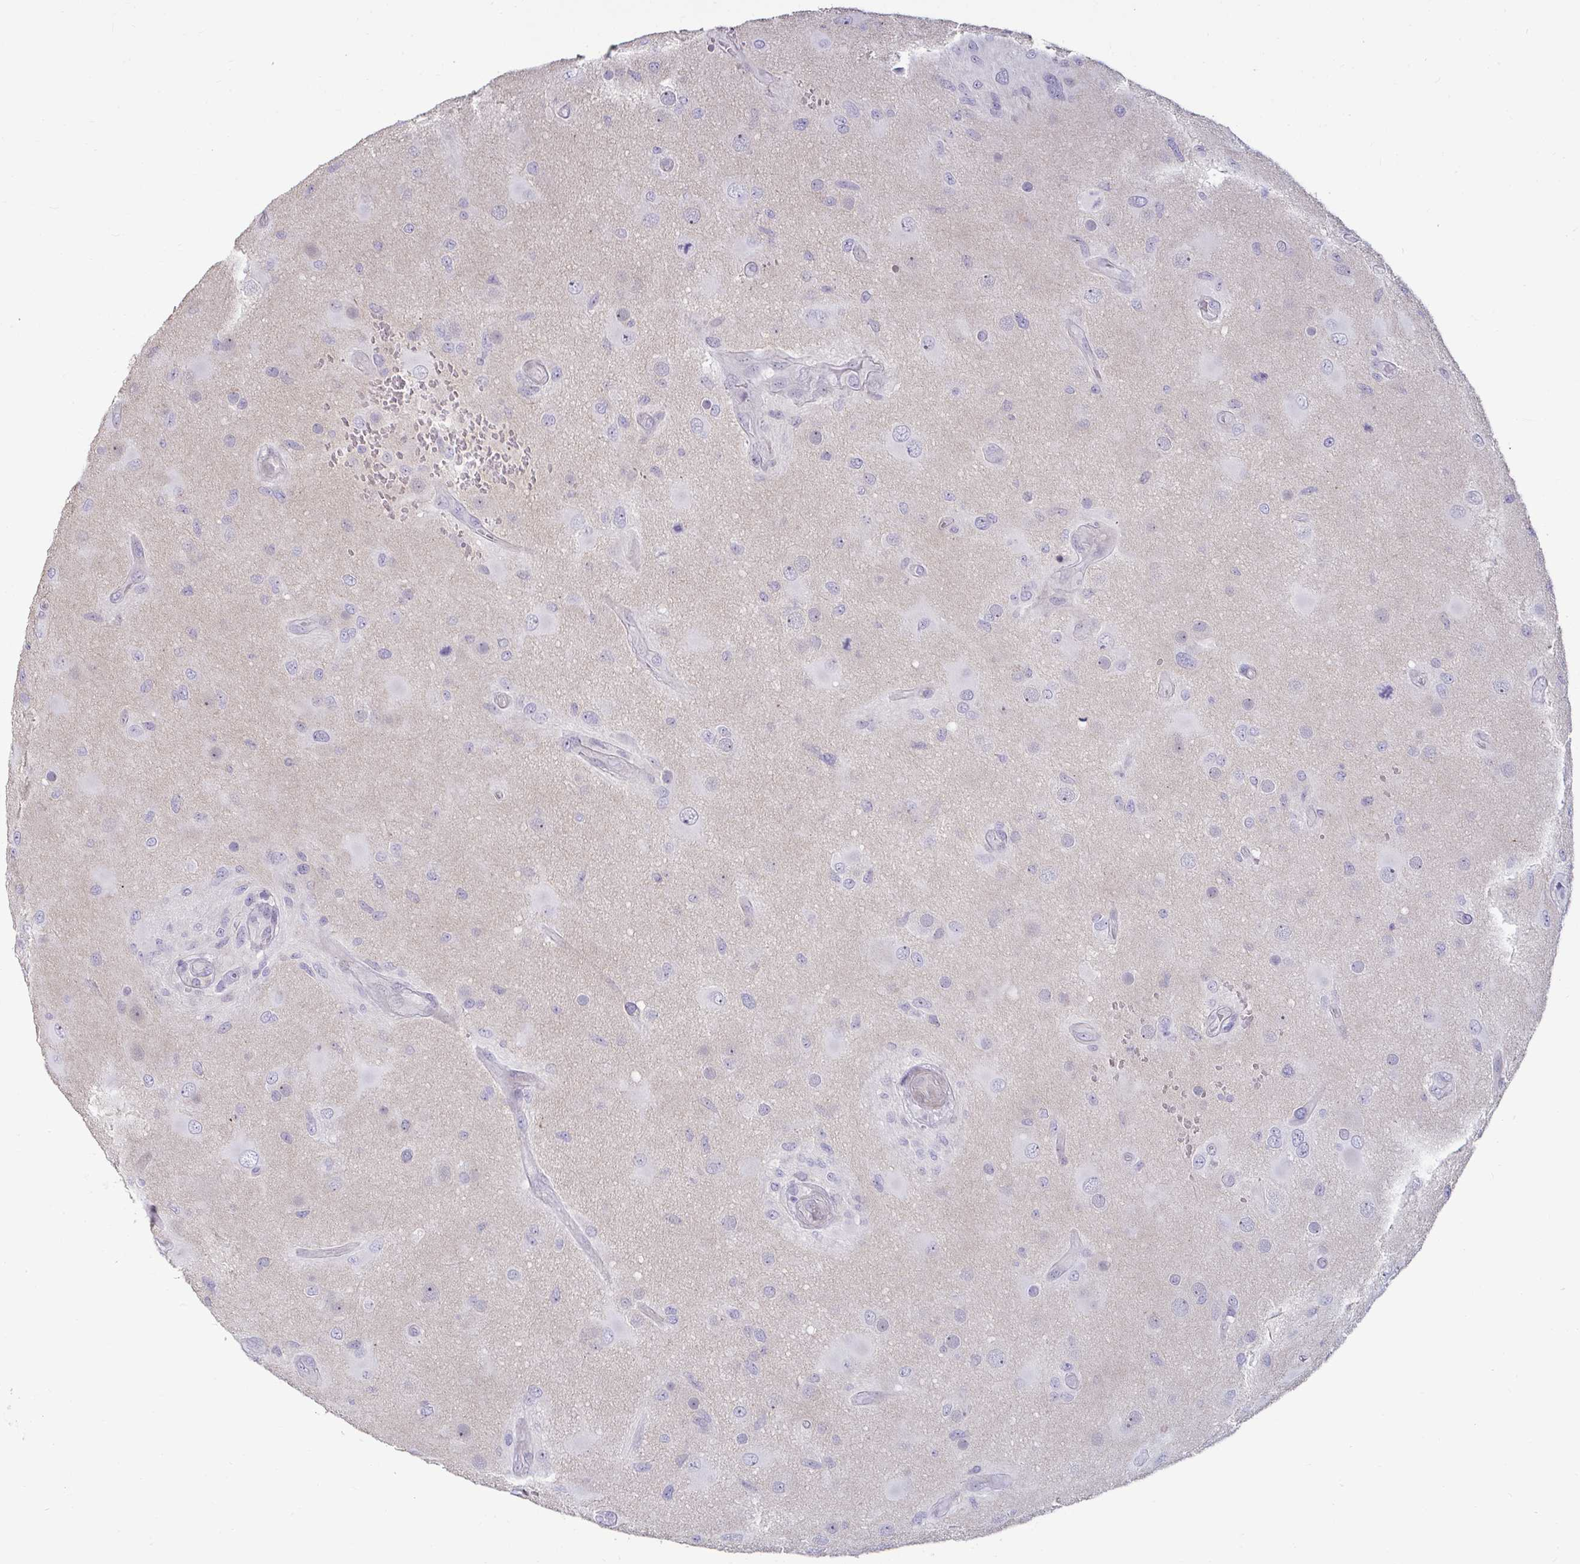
{"staining": {"intensity": "negative", "quantity": "none", "location": "none"}, "tissue": "glioma", "cell_type": "Tumor cells", "image_type": "cancer", "snomed": [{"axis": "morphology", "description": "Glioma, malignant, High grade"}, {"axis": "topography", "description": "Brain"}], "caption": "This is an IHC image of human glioma. There is no positivity in tumor cells.", "gene": "GSTM1", "patient": {"sex": "male", "age": 53}}